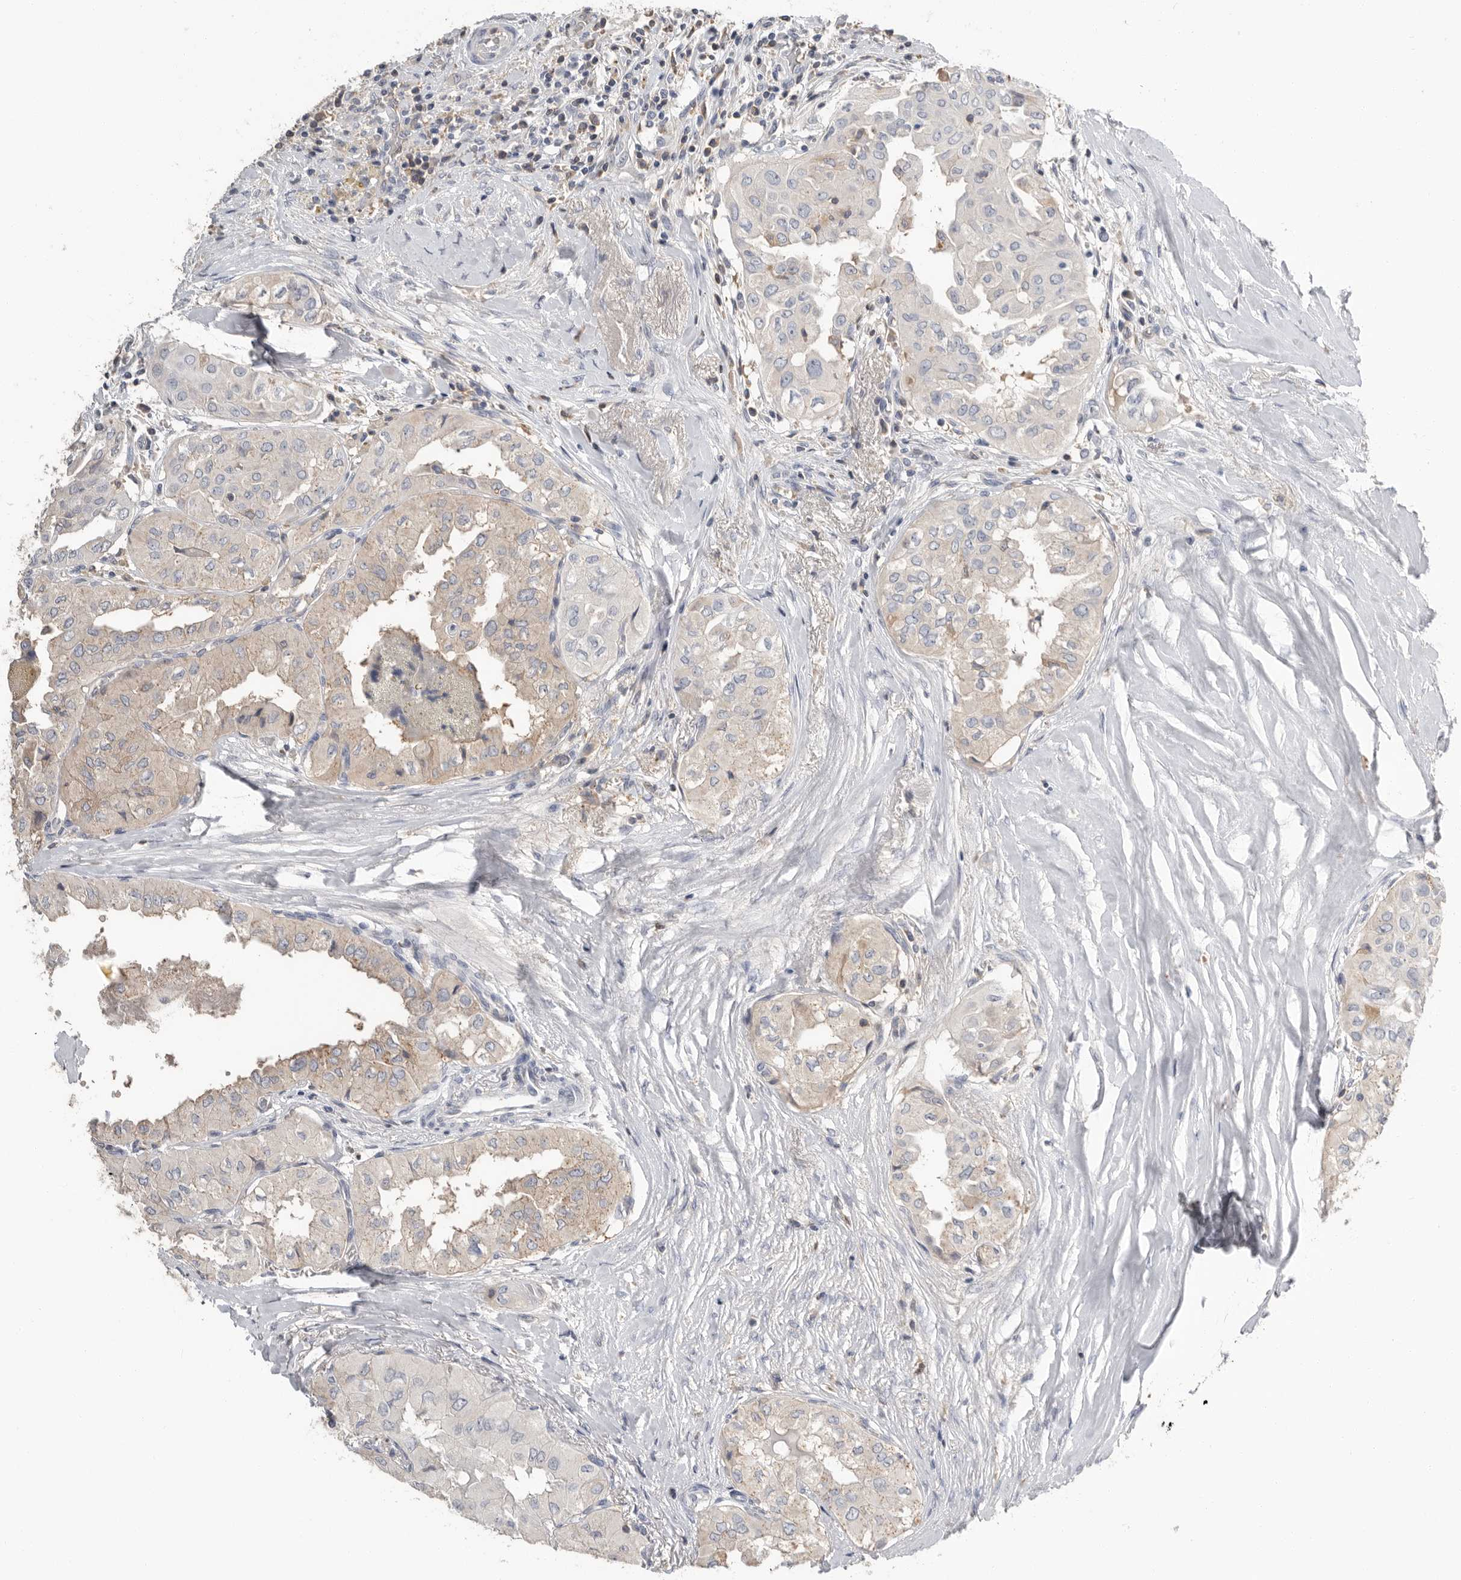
{"staining": {"intensity": "weak", "quantity": "<25%", "location": "cytoplasmic/membranous"}, "tissue": "thyroid cancer", "cell_type": "Tumor cells", "image_type": "cancer", "snomed": [{"axis": "morphology", "description": "Papillary adenocarcinoma, NOS"}, {"axis": "topography", "description": "Thyroid gland"}], "caption": "High power microscopy photomicrograph of an IHC image of thyroid papillary adenocarcinoma, revealing no significant positivity in tumor cells.", "gene": "APOA2", "patient": {"sex": "female", "age": 59}}